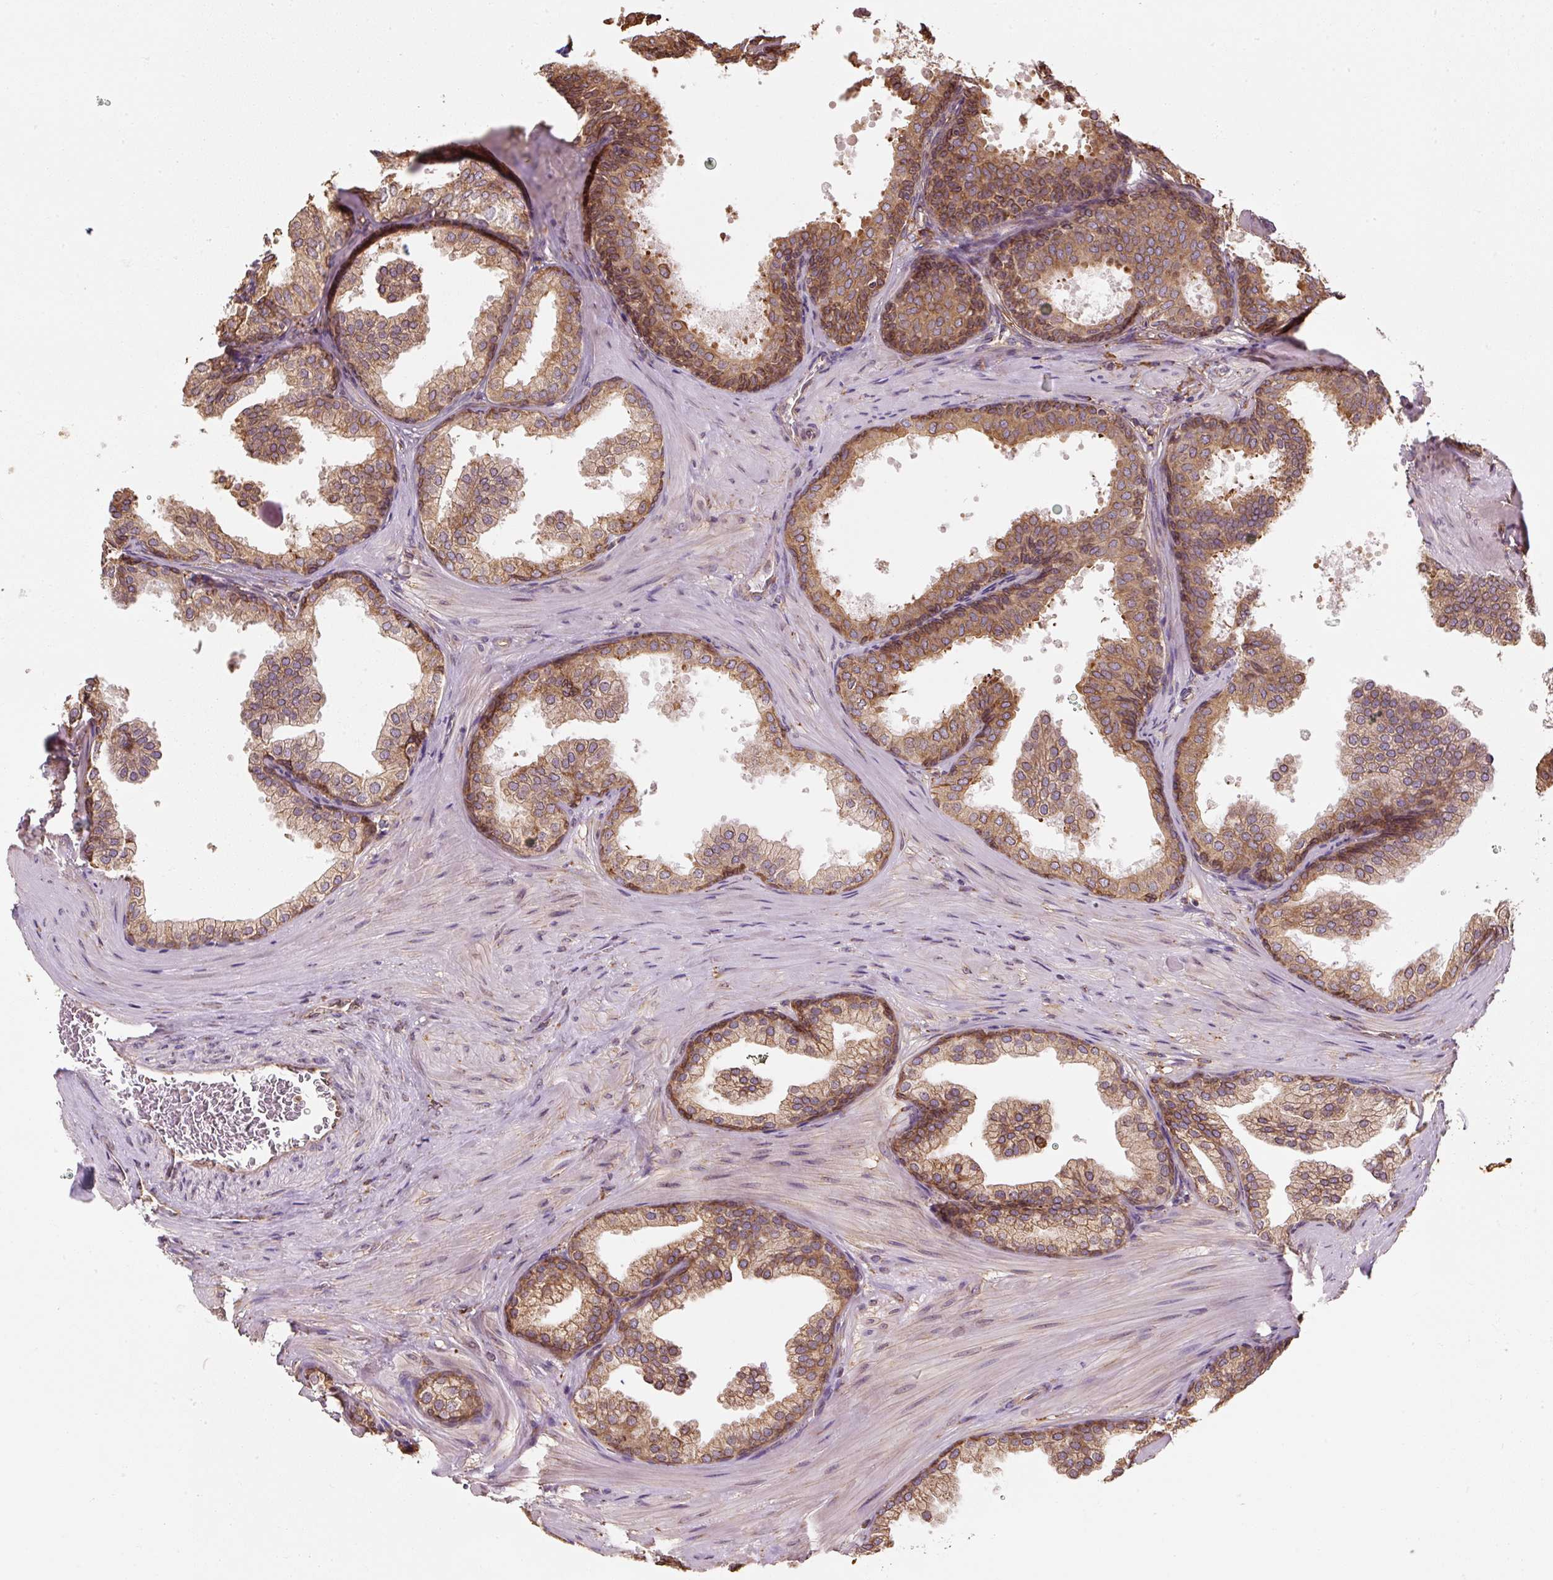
{"staining": {"intensity": "moderate", "quantity": ">75%", "location": "cytoplasmic/membranous"}, "tissue": "prostate", "cell_type": "Glandular cells", "image_type": "normal", "snomed": [{"axis": "morphology", "description": "Normal tissue, NOS"}, {"axis": "topography", "description": "Prostate"}], "caption": "A high-resolution micrograph shows IHC staining of unremarkable prostate, which exhibits moderate cytoplasmic/membranous positivity in about >75% of glandular cells. Immunohistochemistry (ihc) stains the protein in brown and the nuclei are stained blue.", "gene": "PRKCSH", "patient": {"sex": "male", "age": 37}}